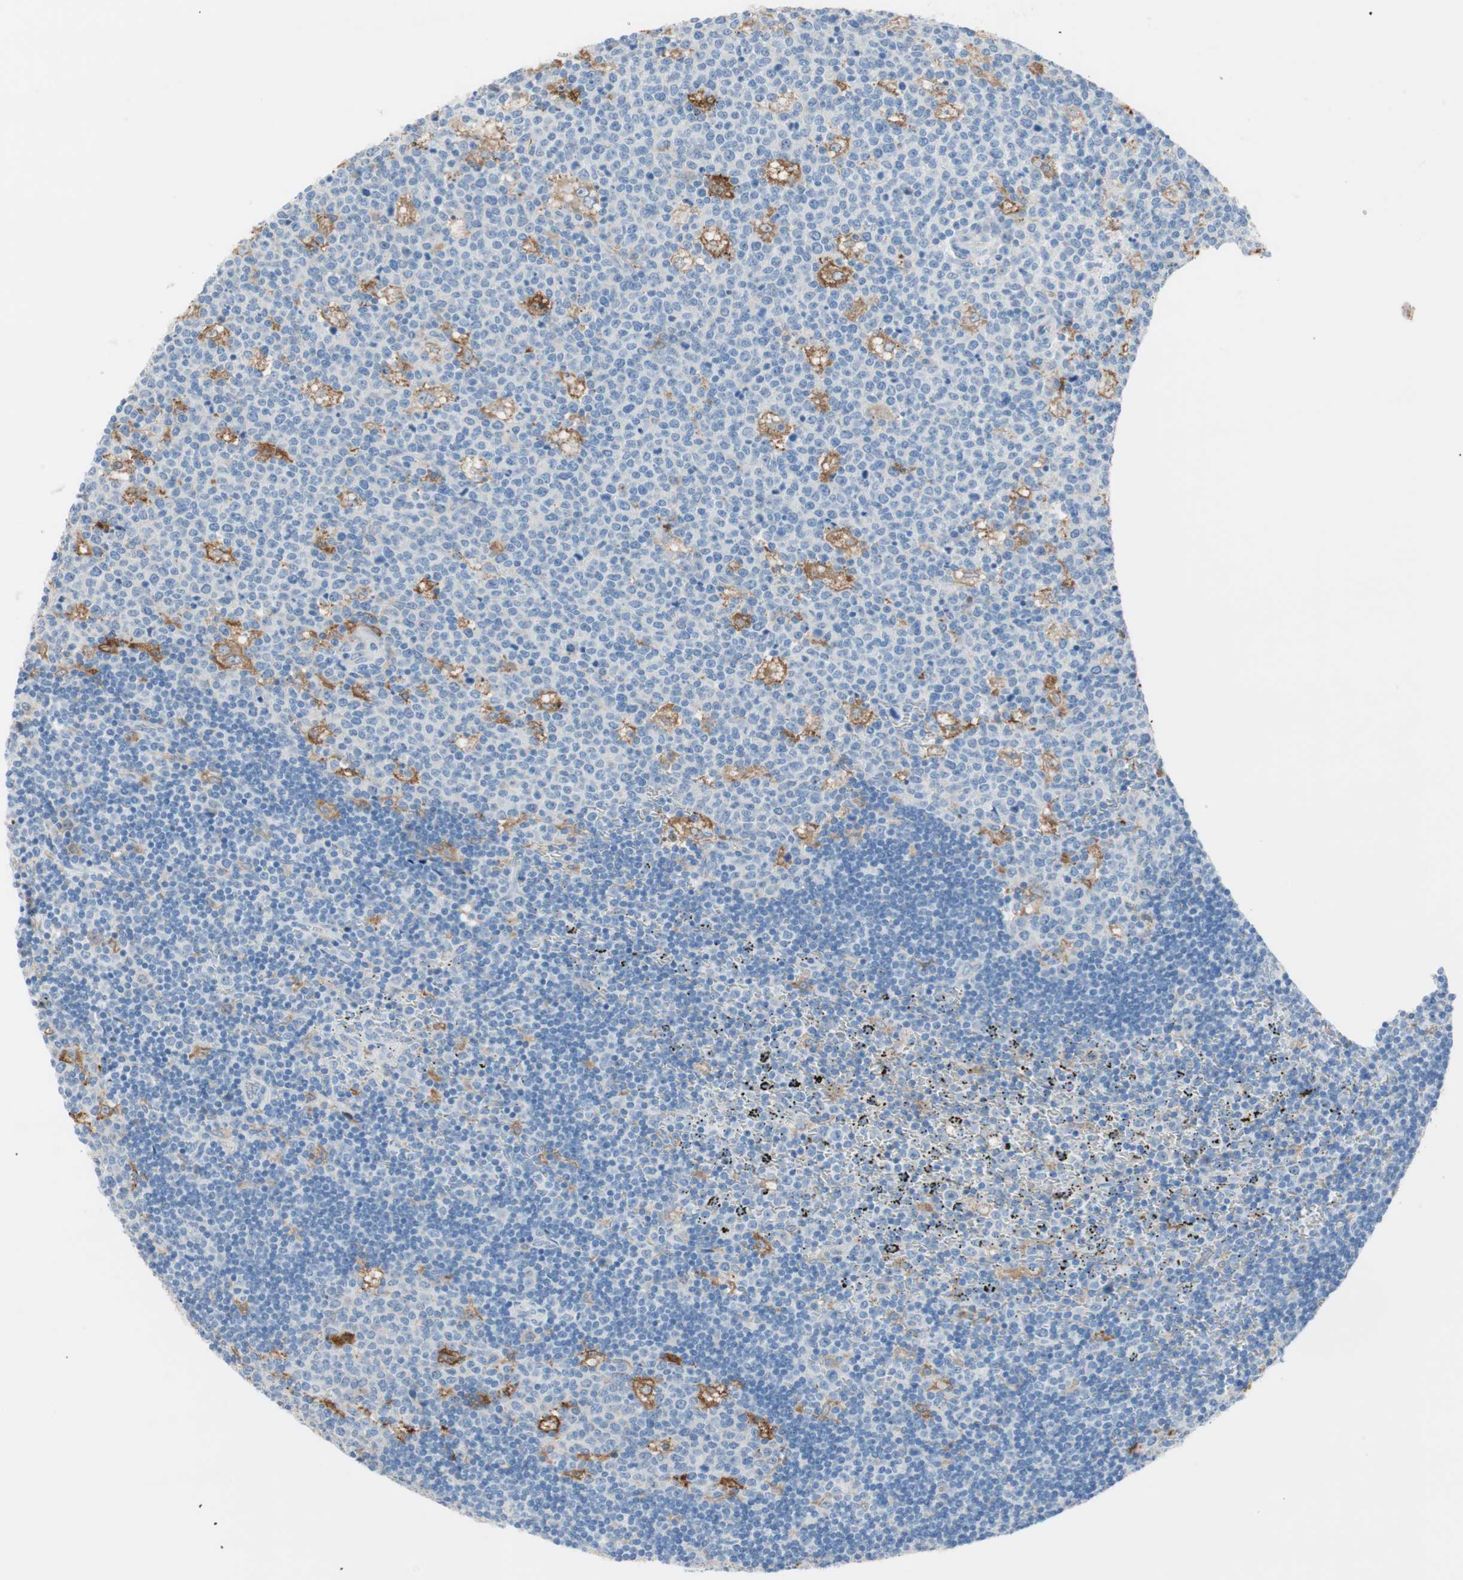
{"staining": {"intensity": "negative", "quantity": "none", "location": "none"}, "tissue": "lymph node", "cell_type": "Germinal center cells", "image_type": "normal", "snomed": [{"axis": "morphology", "description": "Normal tissue, NOS"}, {"axis": "topography", "description": "Lymph node"}, {"axis": "topography", "description": "Salivary gland"}], "caption": "Lymph node was stained to show a protein in brown. There is no significant expression in germinal center cells. (DAB (3,3'-diaminobenzidine) immunohistochemistry (IHC) with hematoxylin counter stain).", "gene": "GLUL", "patient": {"sex": "male", "age": 8}}